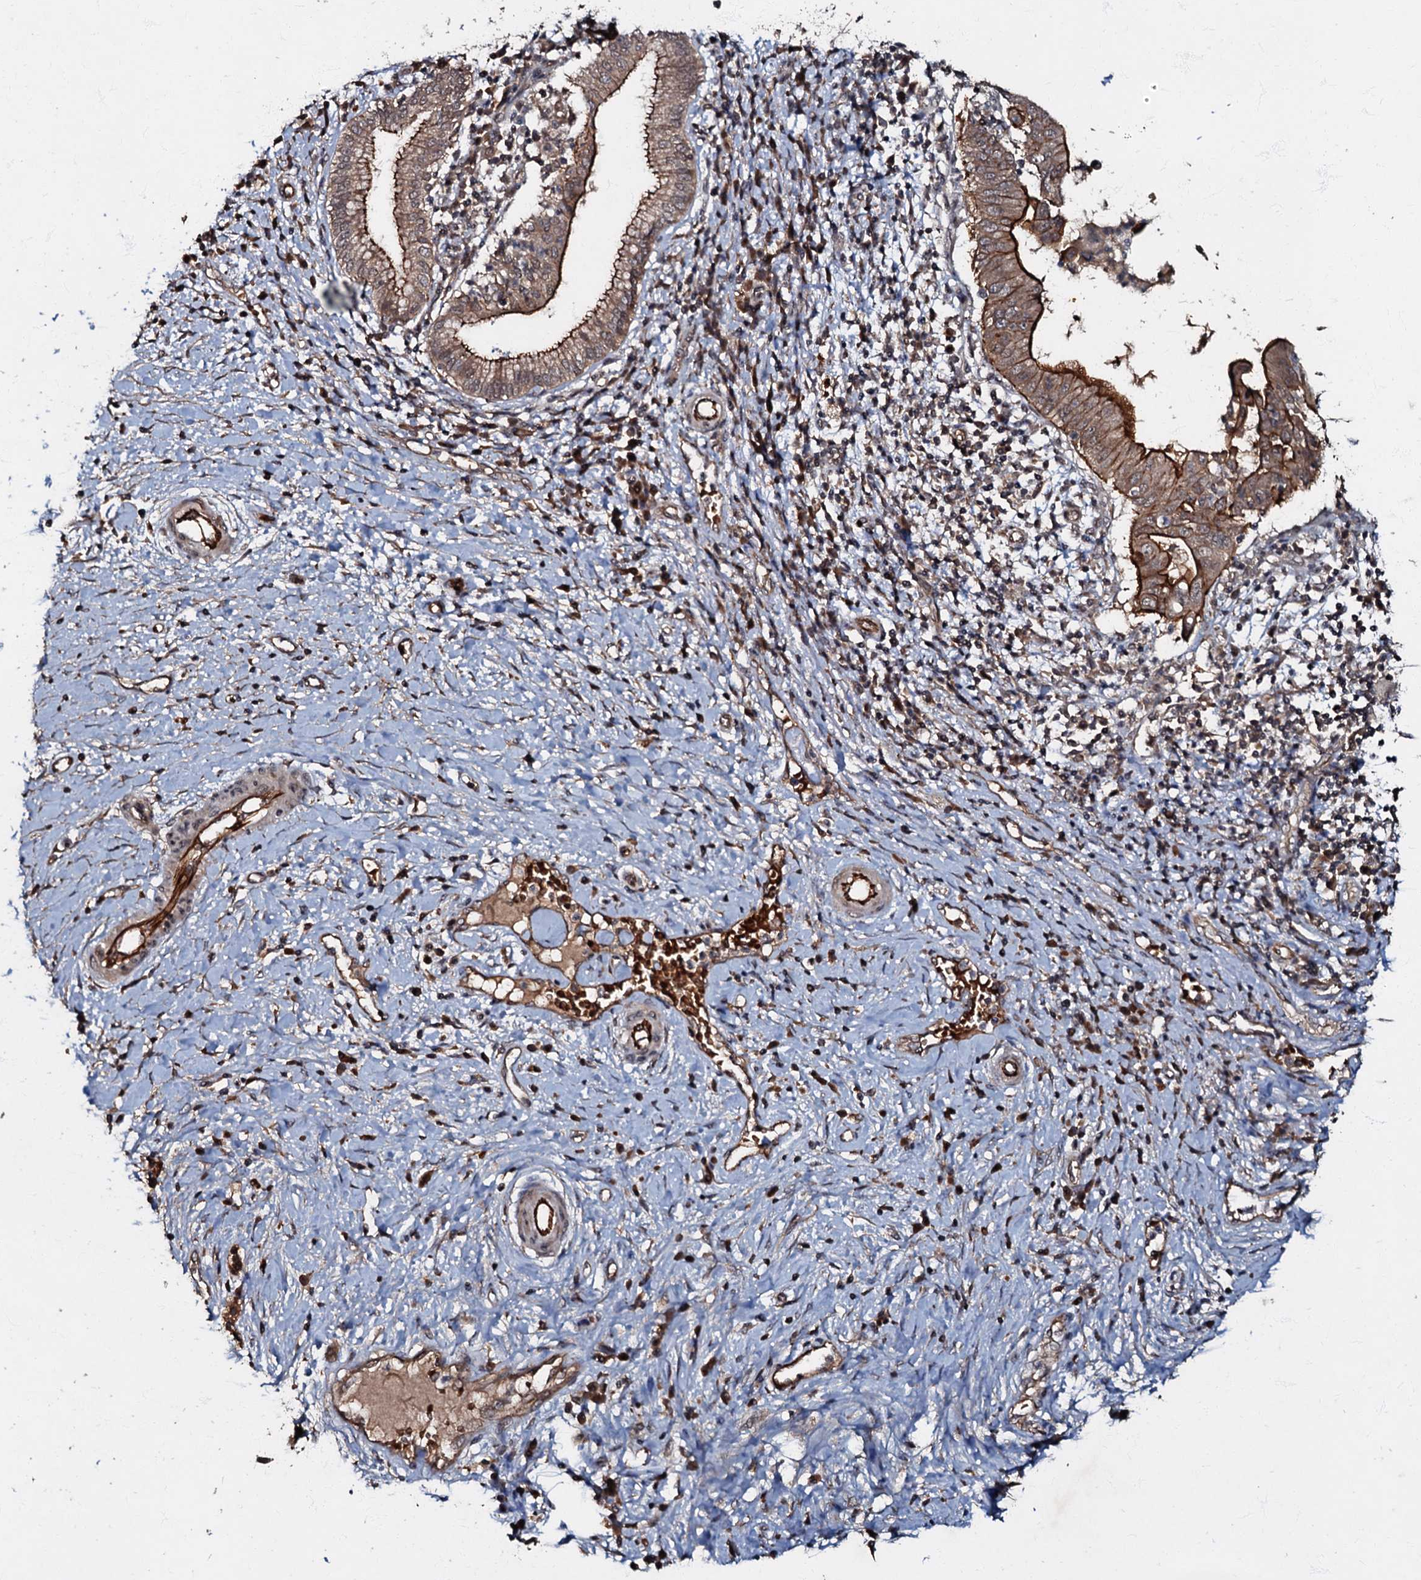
{"staining": {"intensity": "moderate", "quantity": ">75%", "location": "cytoplasmic/membranous"}, "tissue": "pancreatic cancer", "cell_type": "Tumor cells", "image_type": "cancer", "snomed": [{"axis": "morphology", "description": "Adenocarcinoma, NOS"}, {"axis": "topography", "description": "Pancreas"}], "caption": "Brown immunohistochemical staining in pancreatic adenocarcinoma shows moderate cytoplasmic/membranous expression in approximately >75% of tumor cells. The staining is performed using DAB (3,3'-diaminobenzidine) brown chromogen to label protein expression. The nuclei are counter-stained blue using hematoxylin.", "gene": "MANSC4", "patient": {"sex": "male", "age": 68}}